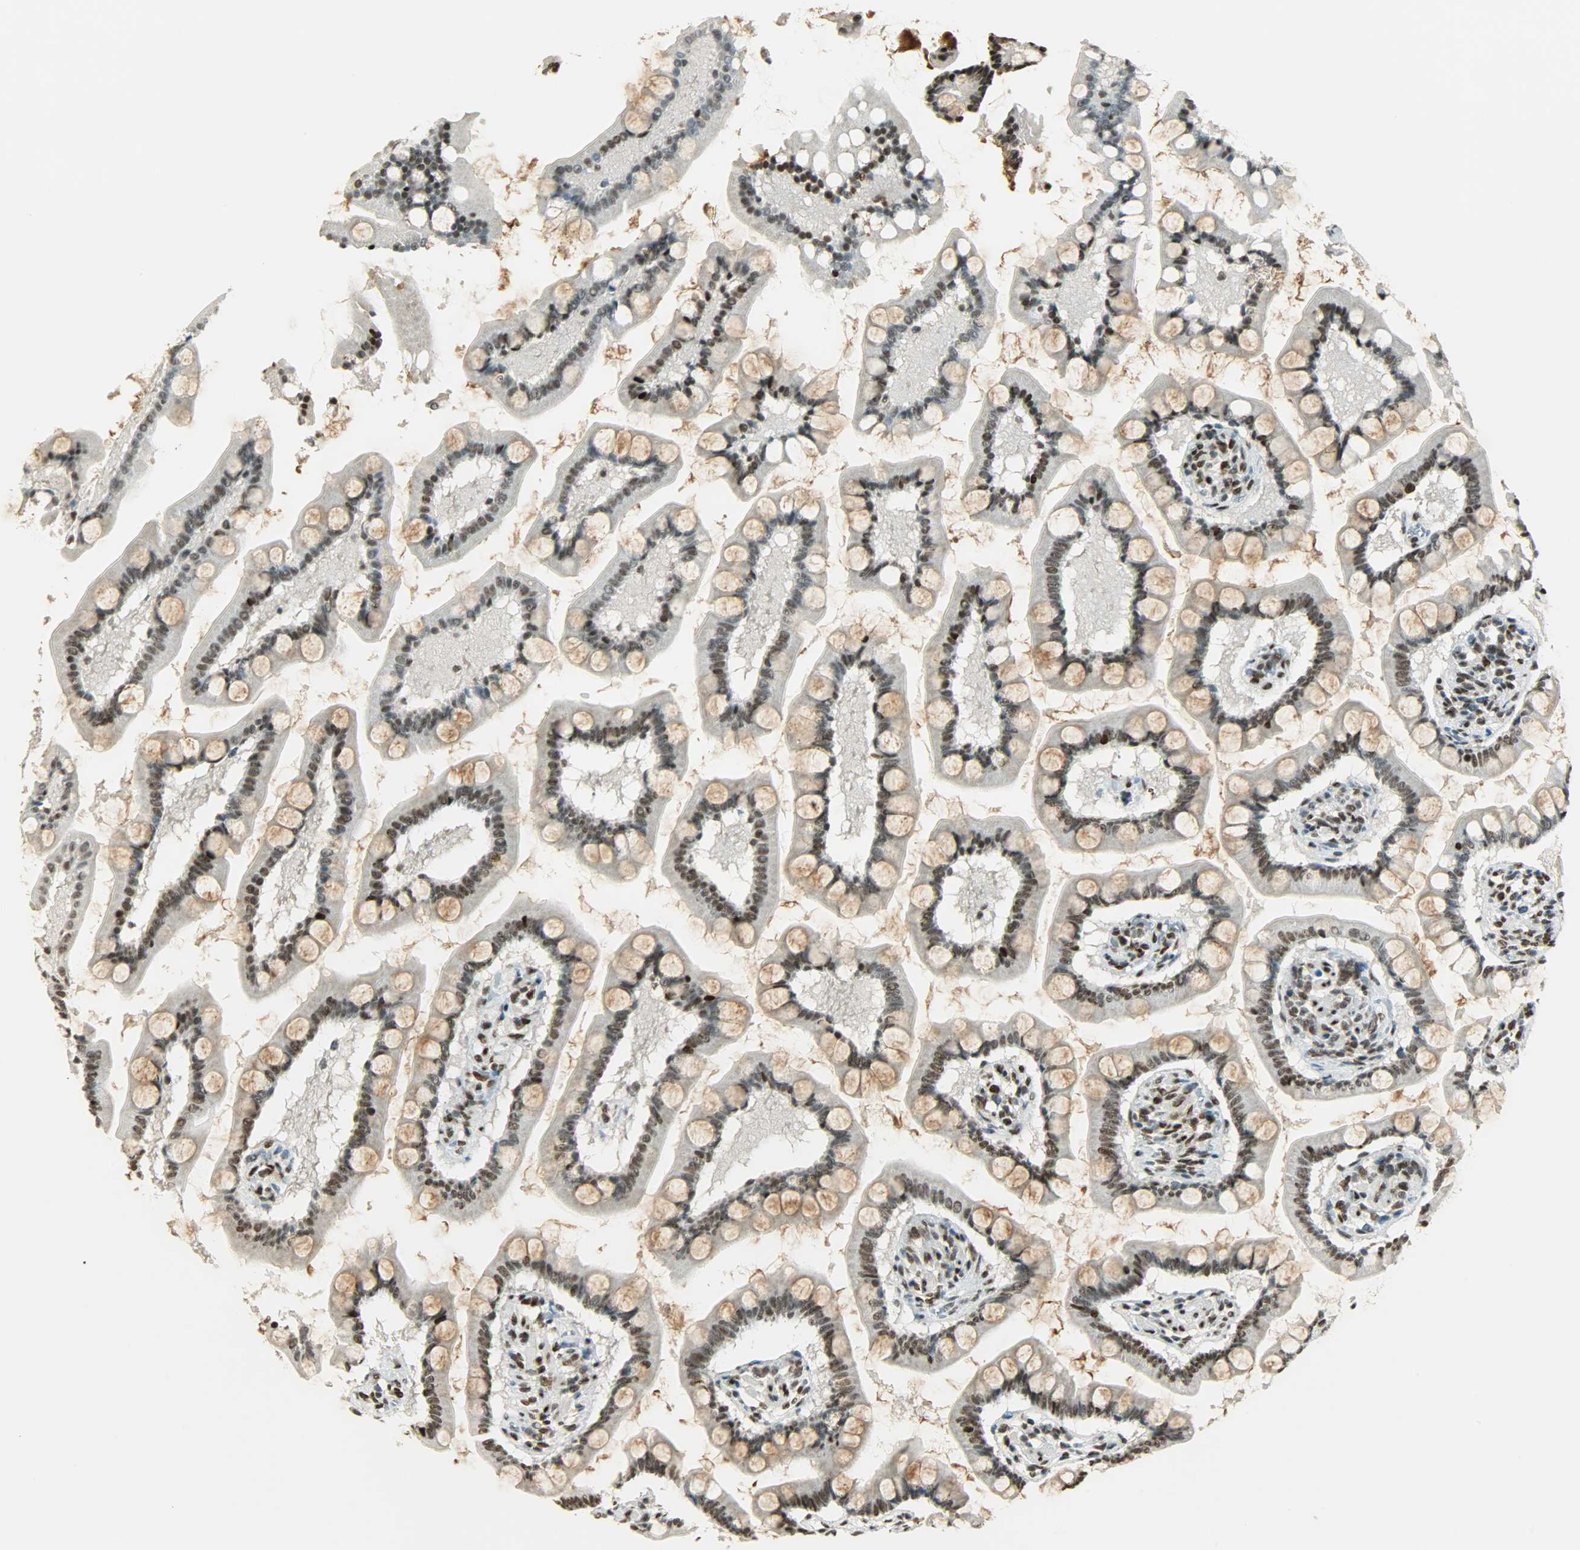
{"staining": {"intensity": "moderate", "quantity": "25%-75%", "location": "cytoplasmic/membranous,nuclear"}, "tissue": "small intestine", "cell_type": "Glandular cells", "image_type": "normal", "snomed": [{"axis": "morphology", "description": "Normal tissue, NOS"}, {"axis": "topography", "description": "Small intestine"}], "caption": "IHC staining of normal small intestine, which displays medium levels of moderate cytoplasmic/membranous,nuclear expression in about 25%-75% of glandular cells indicating moderate cytoplasmic/membranous,nuclear protein expression. The staining was performed using DAB (3,3'-diaminobenzidine) (brown) for protein detection and nuclei were counterstained in hematoxylin (blue).", "gene": "MYEF2", "patient": {"sex": "male", "age": 41}}